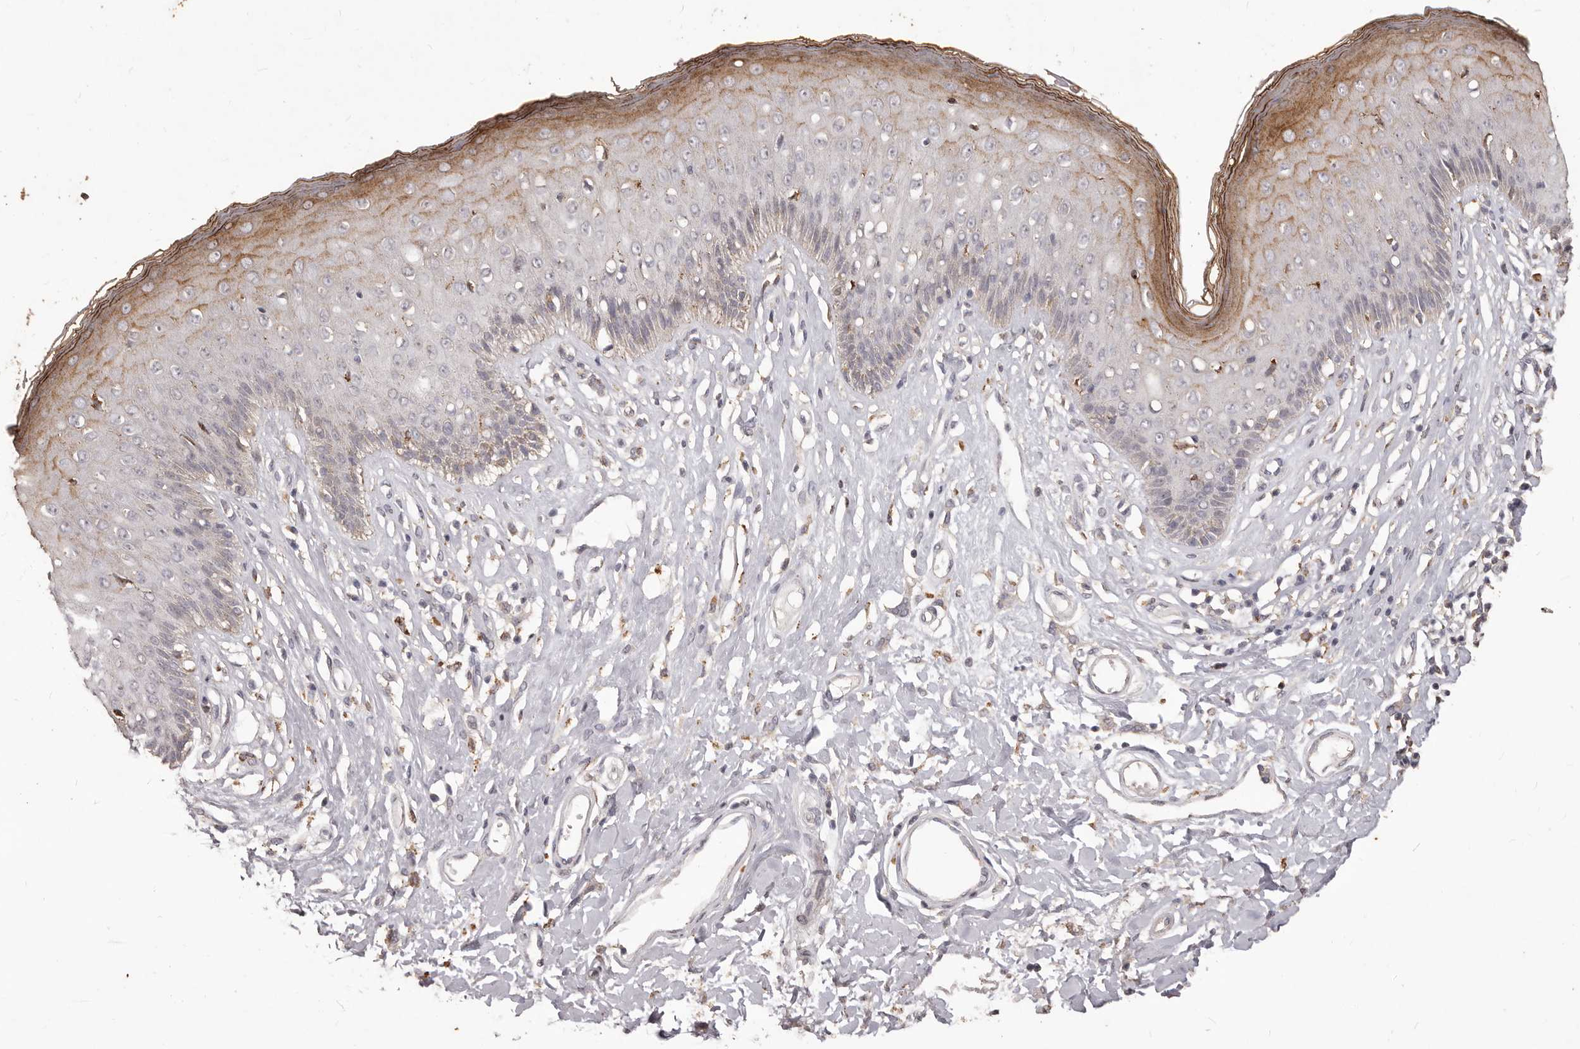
{"staining": {"intensity": "moderate", "quantity": "<25%", "location": "cytoplasmic/membranous"}, "tissue": "skin", "cell_type": "Epidermal cells", "image_type": "normal", "snomed": [{"axis": "morphology", "description": "Normal tissue, NOS"}, {"axis": "morphology", "description": "Squamous cell carcinoma, NOS"}, {"axis": "topography", "description": "Vulva"}], "caption": "The photomicrograph displays immunohistochemical staining of benign skin. There is moderate cytoplasmic/membranous positivity is appreciated in about <25% of epidermal cells.", "gene": "PRSS27", "patient": {"sex": "female", "age": 85}}